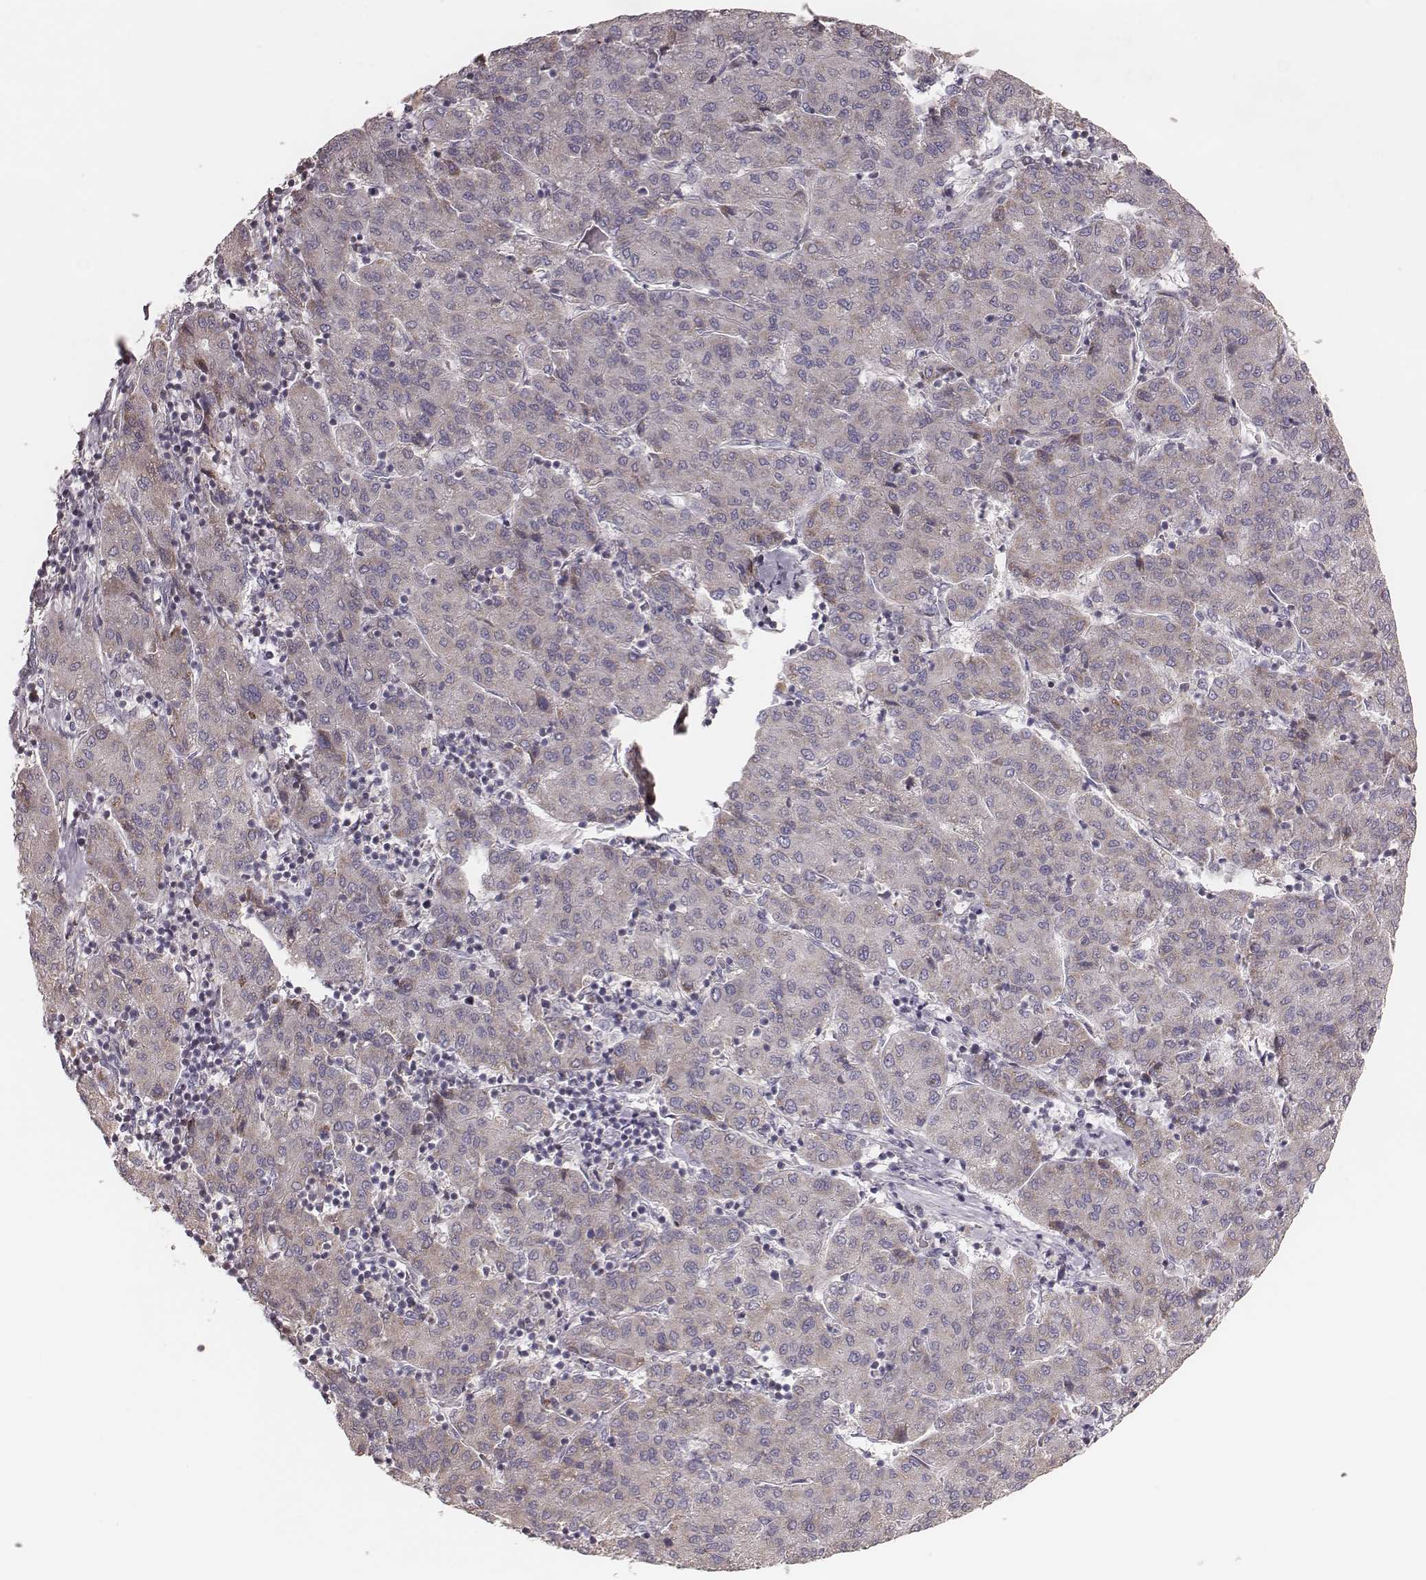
{"staining": {"intensity": "negative", "quantity": "none", "location": "none"}, "tissue": "liver cancer", "cell_type": "Tumor cells", "image_type": "cancer", "snomed": [{"axis": "morphology", "description": "Carcinoma, Hepatocellular, NOS"}, {"axis": "topography", "description": "Liver"}], "caption": "A histopathology image of hepatocellular carcinoma (liver) stained for a protein shows no brown staining in tumor cells.", "gene": "MRPS27", "patient": {"sex": "male", "age": 65}}